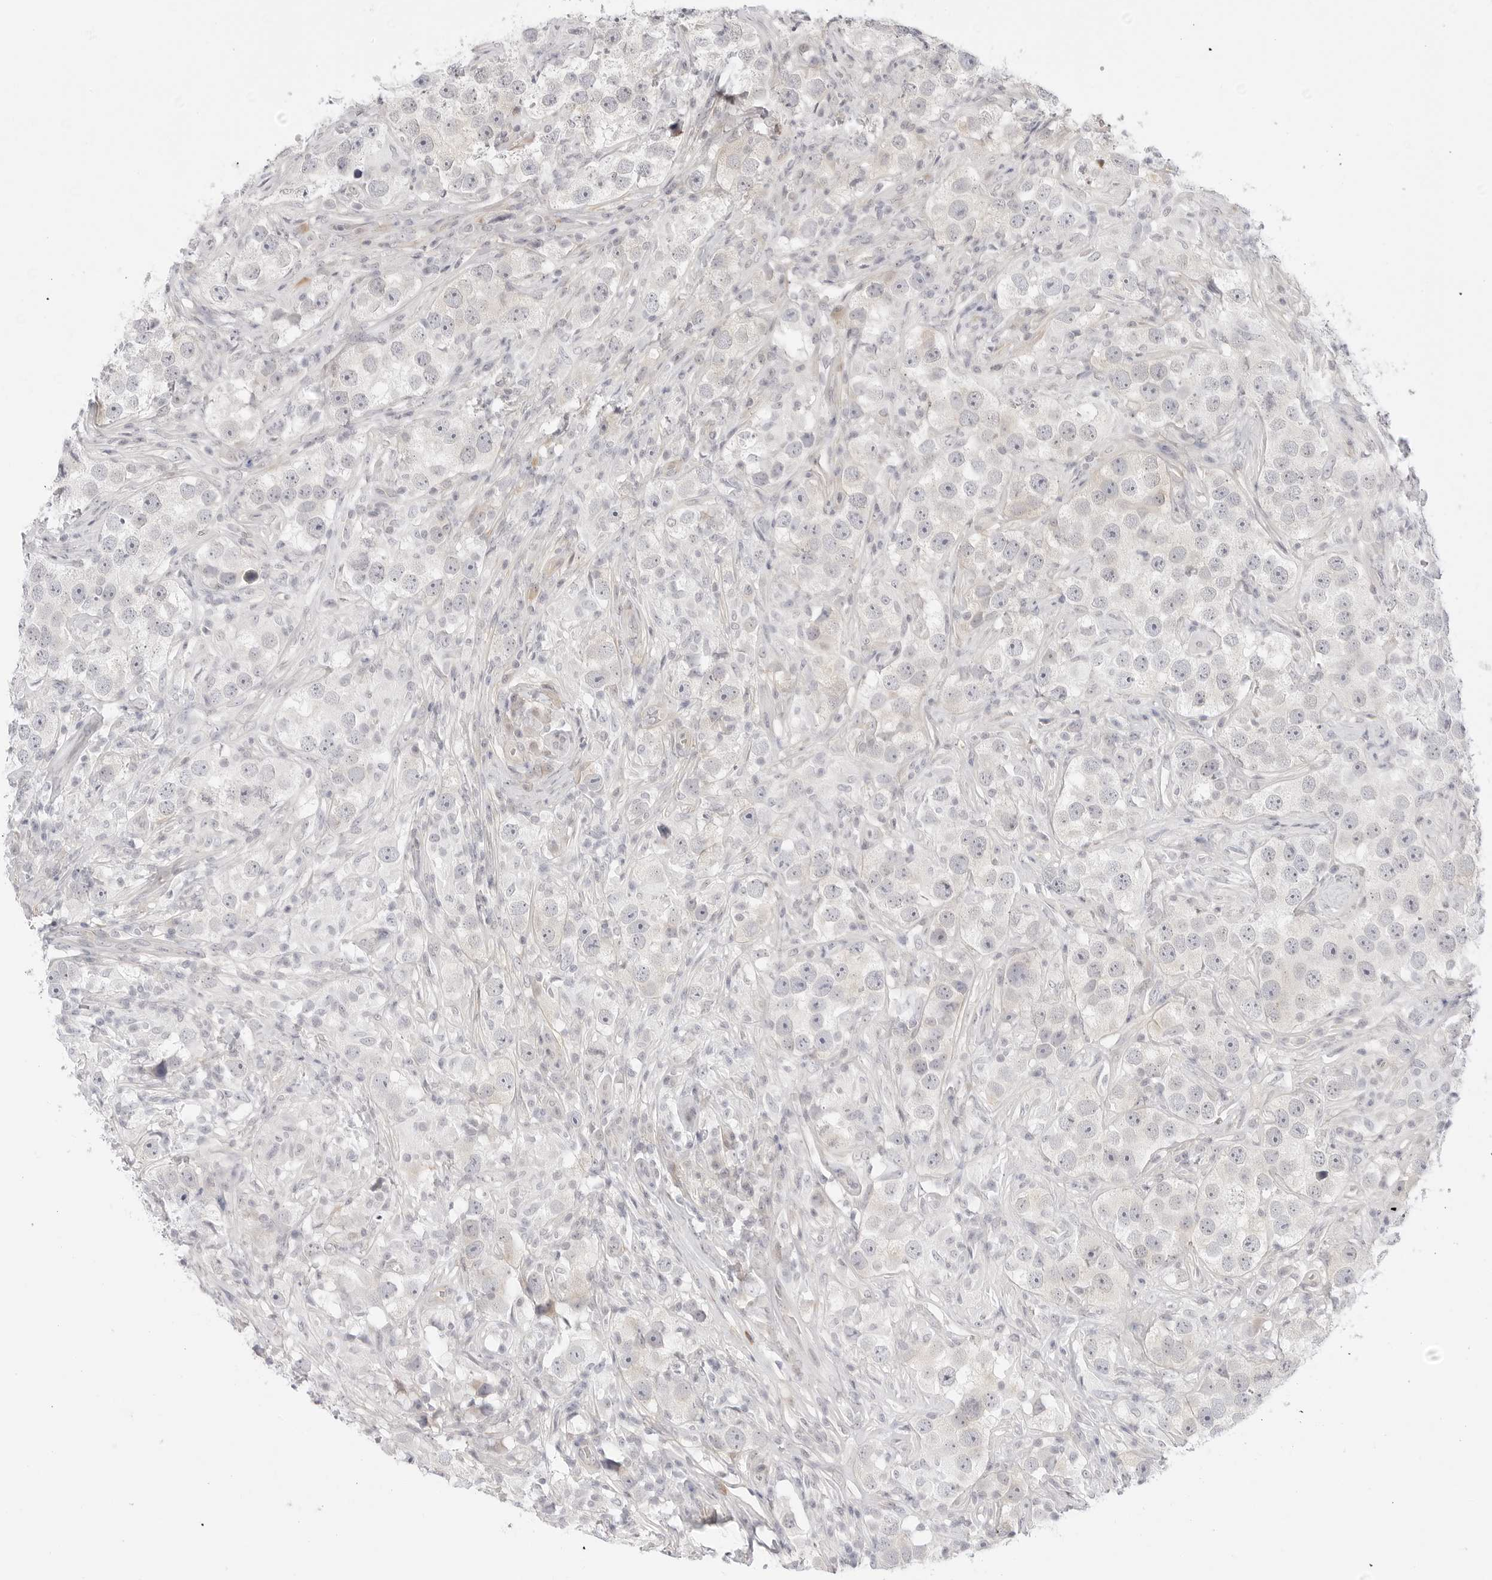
{"staining": {"intensity": "negative", "quantity": "none", "location": "none"}, "tissue": "testis cancer", "cell_type": "Tumor cells", "image_type": "cancer", "snomed": [{"axis": "morphology", "description": "Seminoma, NOS"}, {"axis": "topography", "description": "Testis"}], "caption": "High magnification brightfield microscopy of seminoma (testis) stained with DAB (brown) and counterstained with hematoxylin (blue): tumor cells show no significant positivity. (Immunohistochemistry (ihc), brightfield microscopy, high magnification).", "gene": "TCP1", "patient": {"sex": "male", "age": 49}}